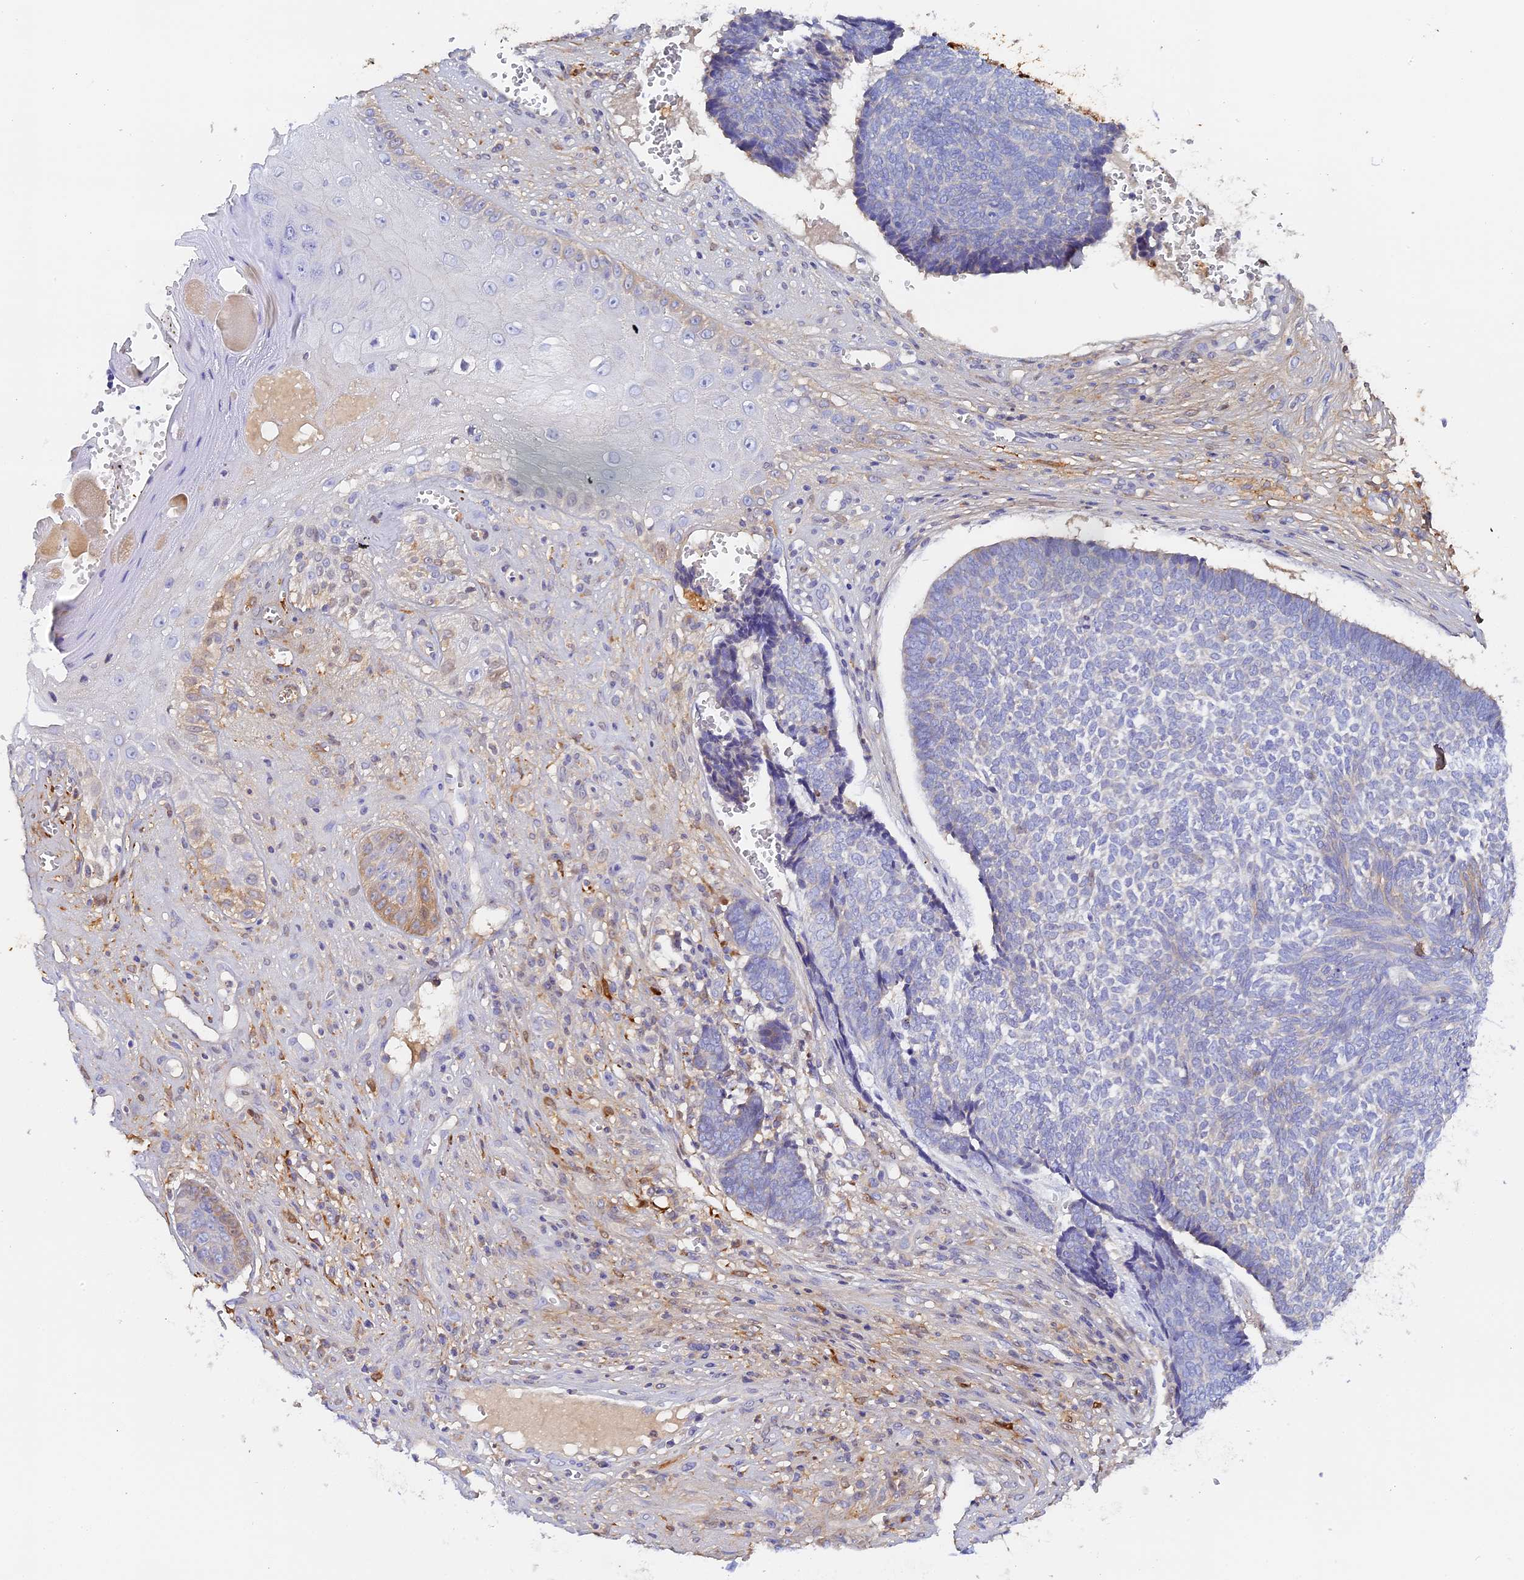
{"staining": {"intensity": "negative", "quantity": "none", "location": "none"}, "tissue": "skin cancer", "cell_type": "Tumor cells", "image_type": "cancer", "snomed": [{"axis": "morphology", "description": "Basal cell carcinoma"}, {"axis": "topography", "description": "Skin"}], "caption": "Micrograph shows no significant protein staining in tumor cells of skin cancer.", "gene": "KATNB1", "patient": {"sex": "male", "age": 84}}